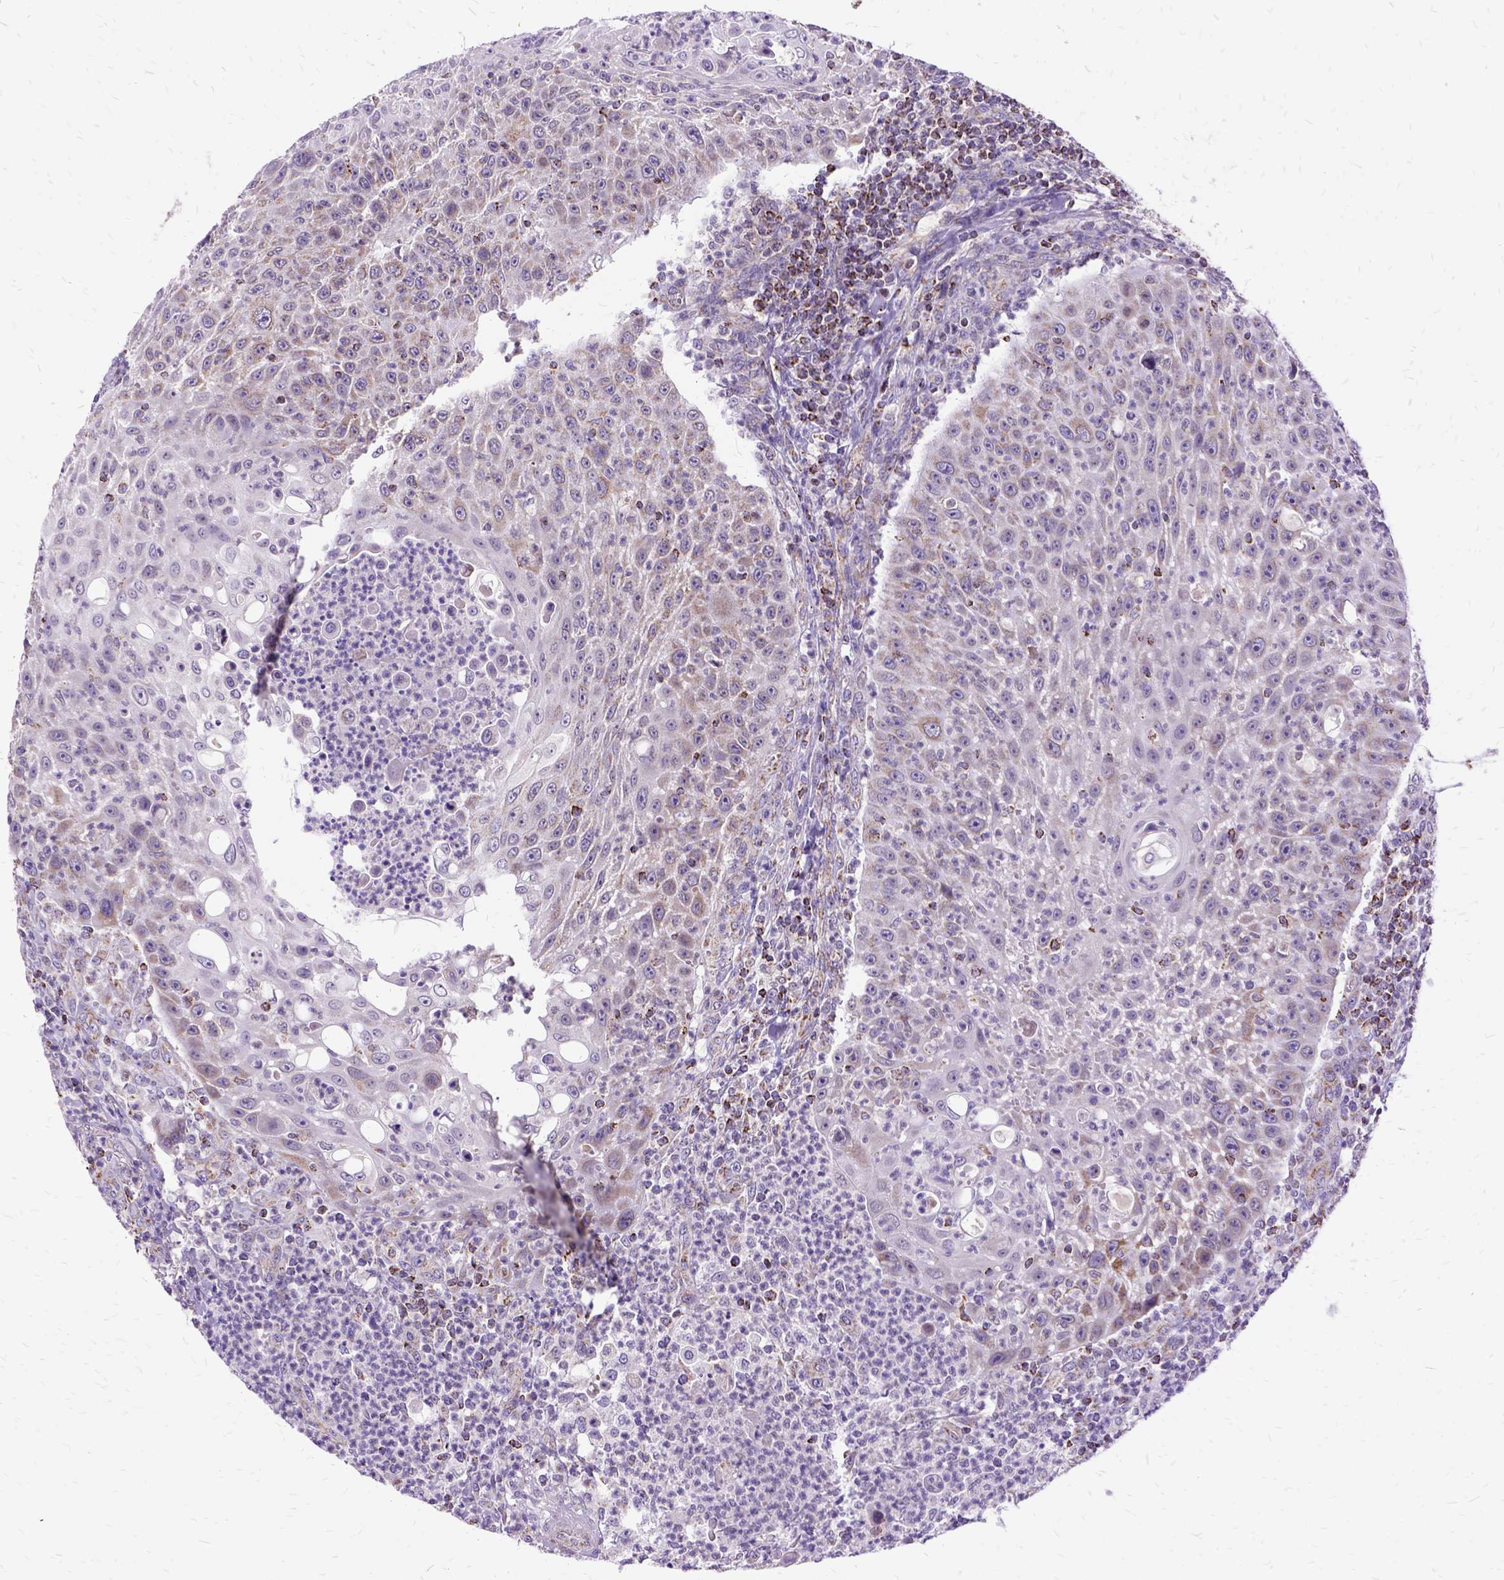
{"staining": {"intensity": "moderate", "quantity": "<25%", "location": "cytoplasmic/membranous"}, "tissue": "head and neck cancer", "cell_type": "Tumor cells", "image_type": "cancer", "snomed": [{"axis": "morphology", "description": "Squamous cell carcinoma, NOS"}, {"axis": "topography", "description": "Head-Neck"}], "caption": "The immunohistochemical stain labels moderate cytoplasmic/membranous staining in tumor cells of head and neck squamous cell carcinoma tissue. (Brightfield microscopy of DAB IHC at high magnification).", "gene": "OXCT1", "patient": {"sex": "male", "age": 69}}